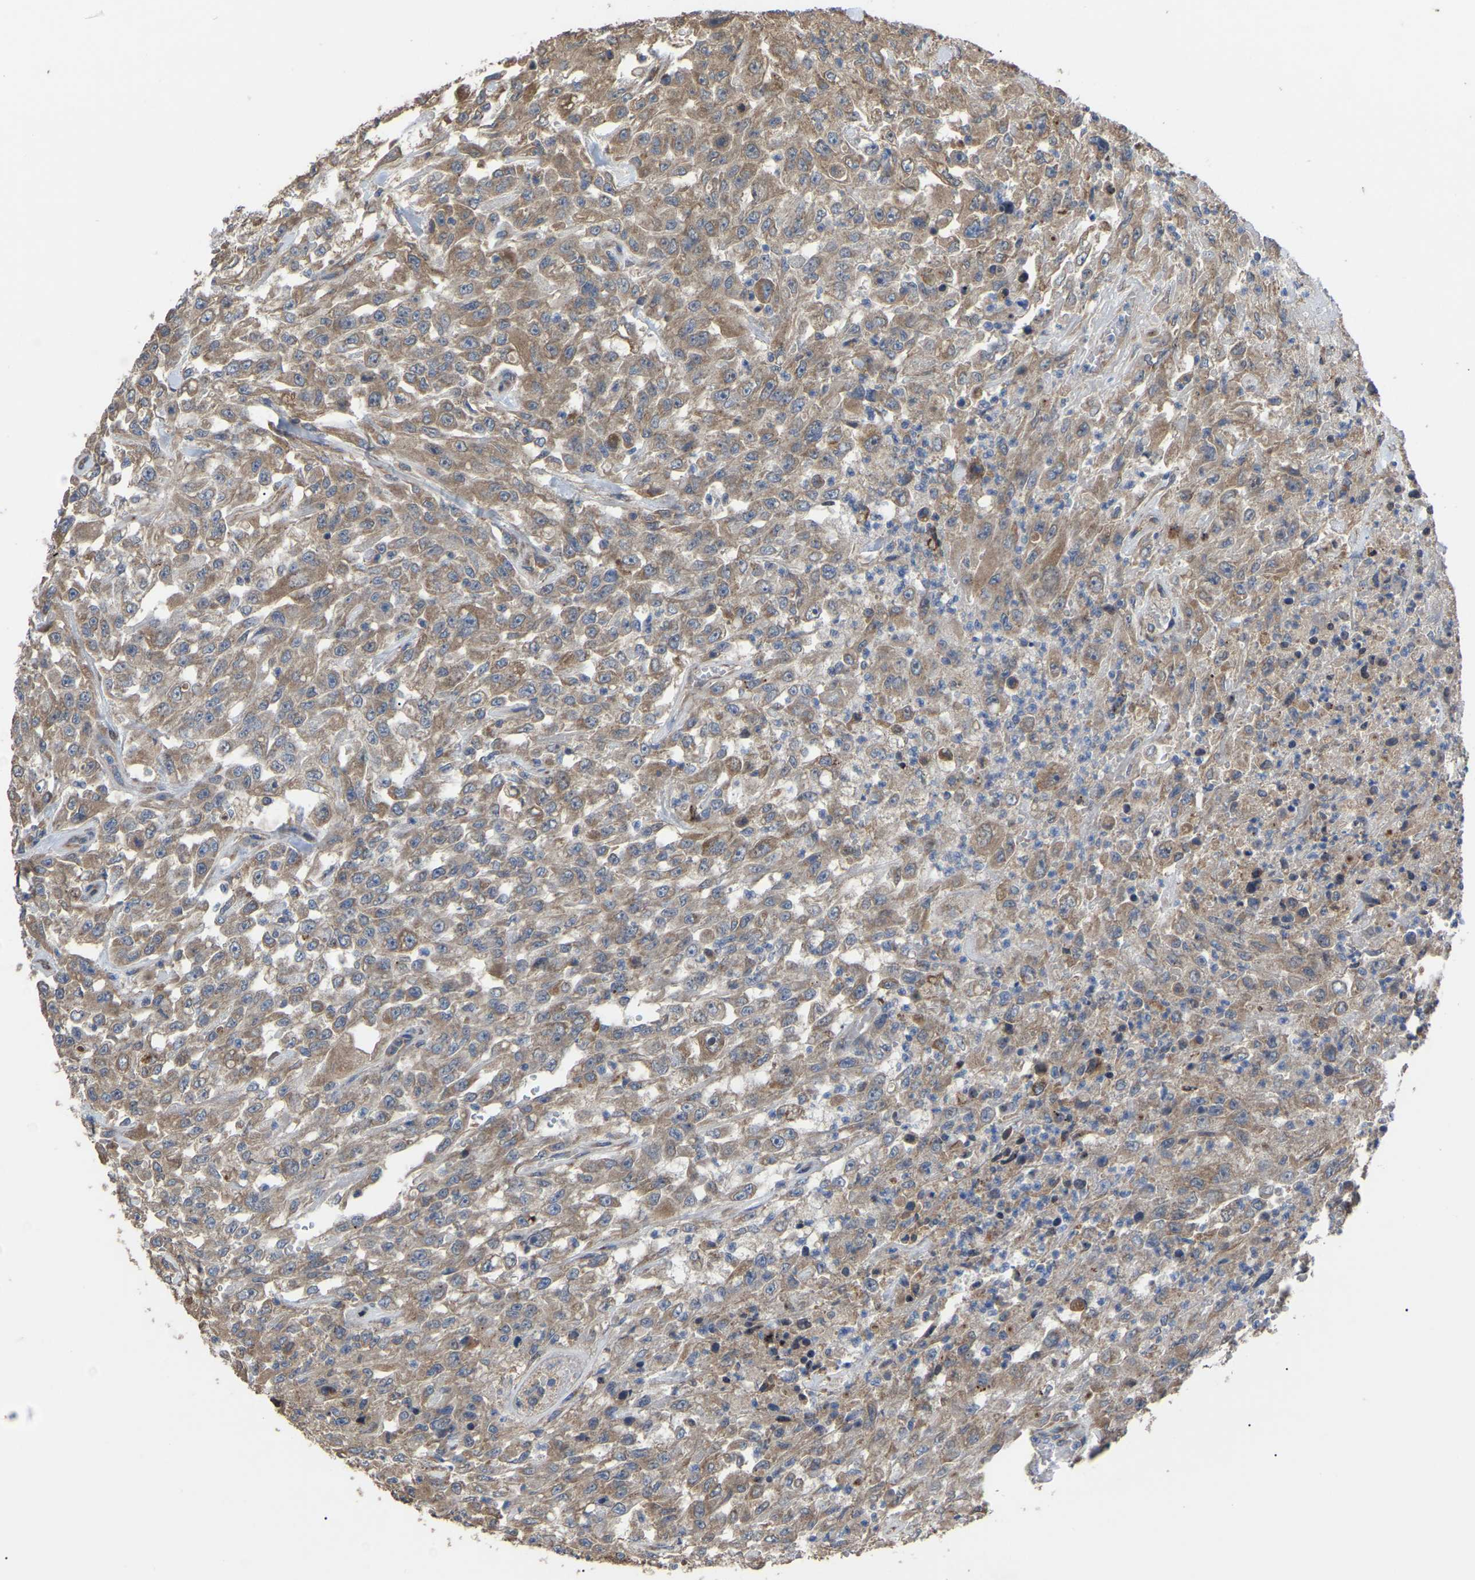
{"staining": {"intensity": "moderate", "quantity": ">75%", "location": "cytoplasmic/membranous"}, "tissue": "urothelial cancer", "cell_type": "Tumor cells", "image_type": "cancer", "snomed": [{"axis": "morphology", "description": "Urothelial carcinoma, High grade"}, {"axis": "topography", "description": "Urinary bladder"}], "caption": "IHC photomicrograph of urothelial cancer stained for a protein (brown), which demonstrates medium levels of moderate cytoplasmic/membranous positivity in approximately >75% of tumor cells.", "gene": "GCC1", "patient": {"sex": "male", "age": 46}}